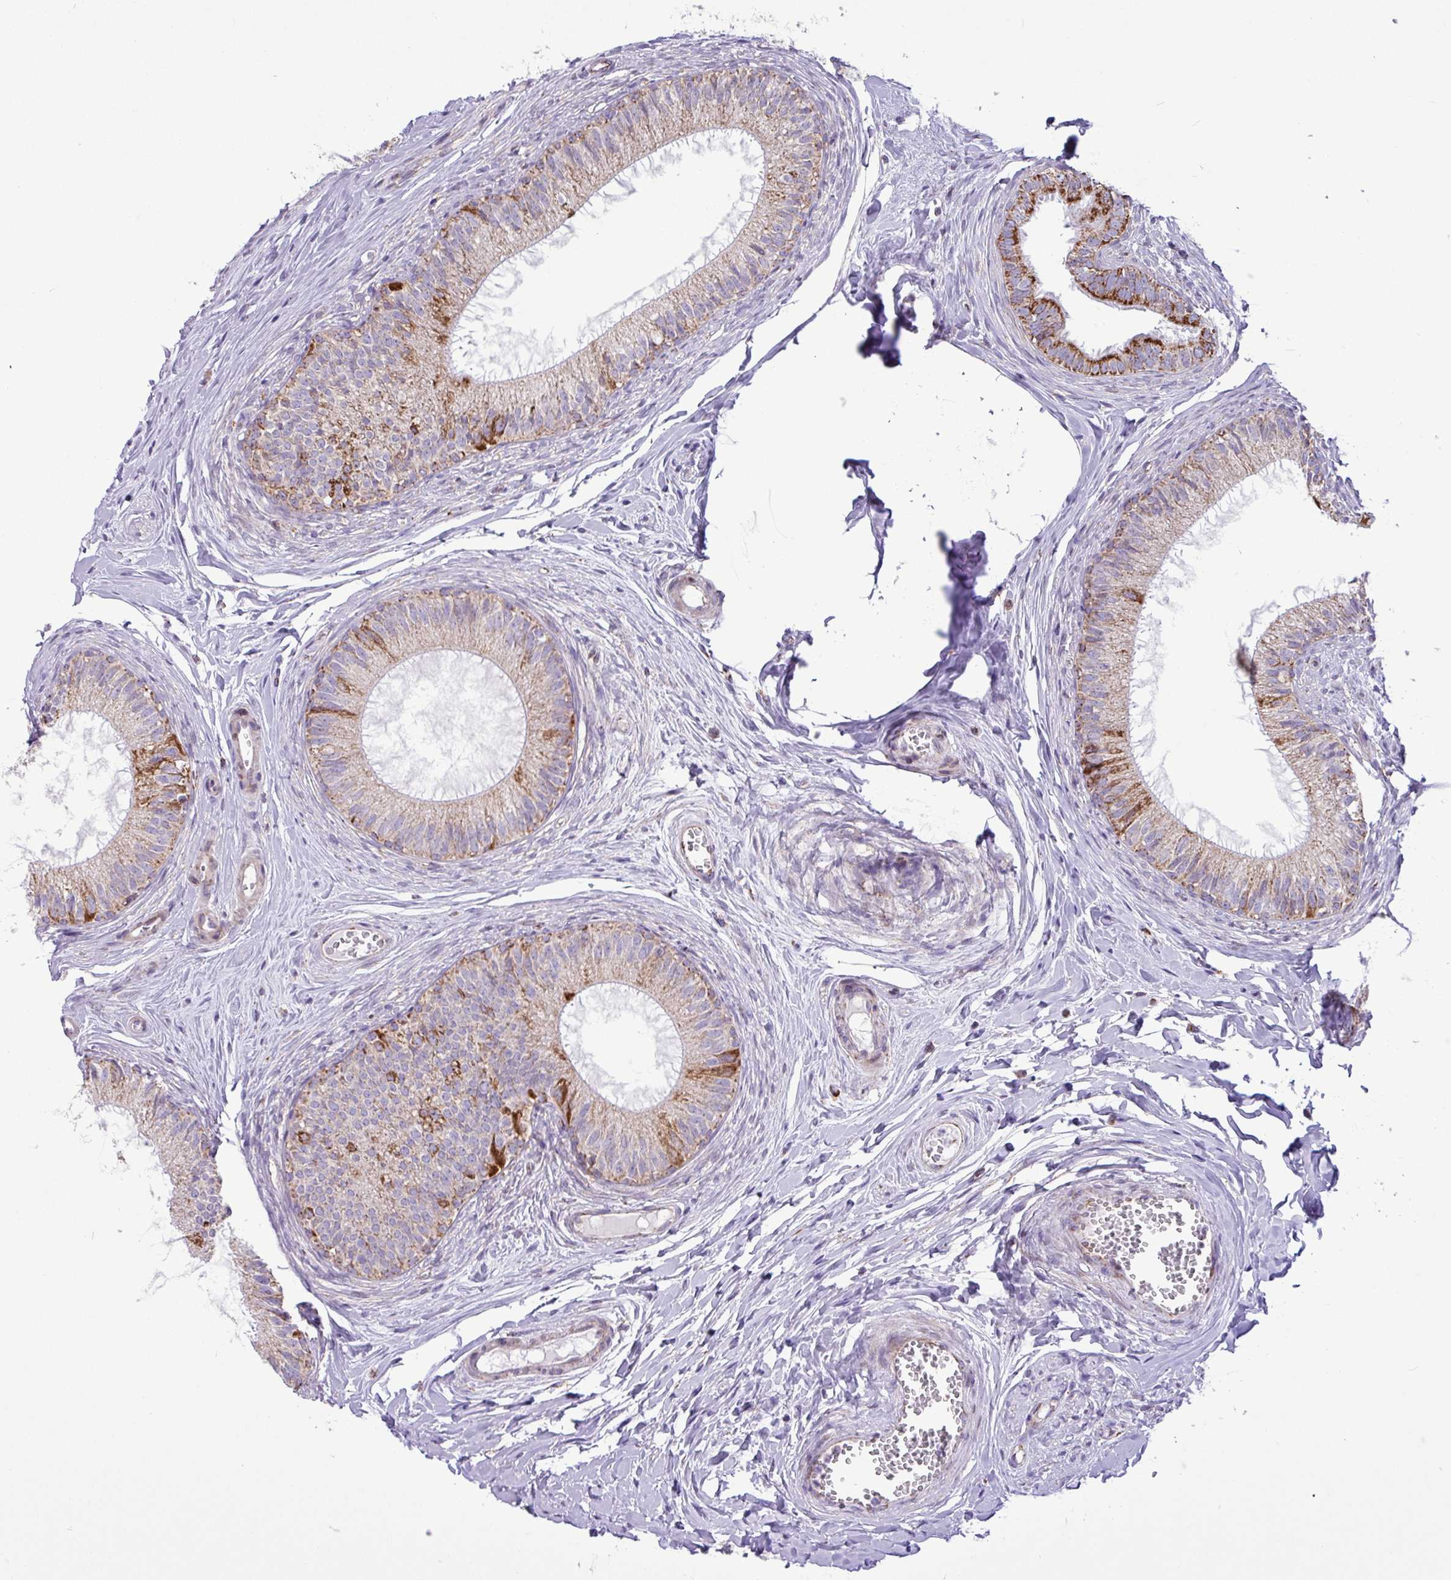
{"staining": {"intensity": "moderate", "quantity": ">75%", "location": "cytoplasmic/membranous"}, "tissue": "epididymis", "cell_type": "Glandular cells", "image_type": "normal", "snomed": [{"axis": "morphology", "description": "Normal tissue, NOS"}, {"axis": "topography", "description": "Epididymis"}], "caption": "A histopathology image of human epididymis stained for a protein displays moderate cytoplasmic/membranous brown staining in glandular cells. (DAB (3,3'-diaminobenzidine) IHC with brightfield microscopy, high magnification).", "gene": "RTL3", "patient": {"sex": "male", "age": 25}}